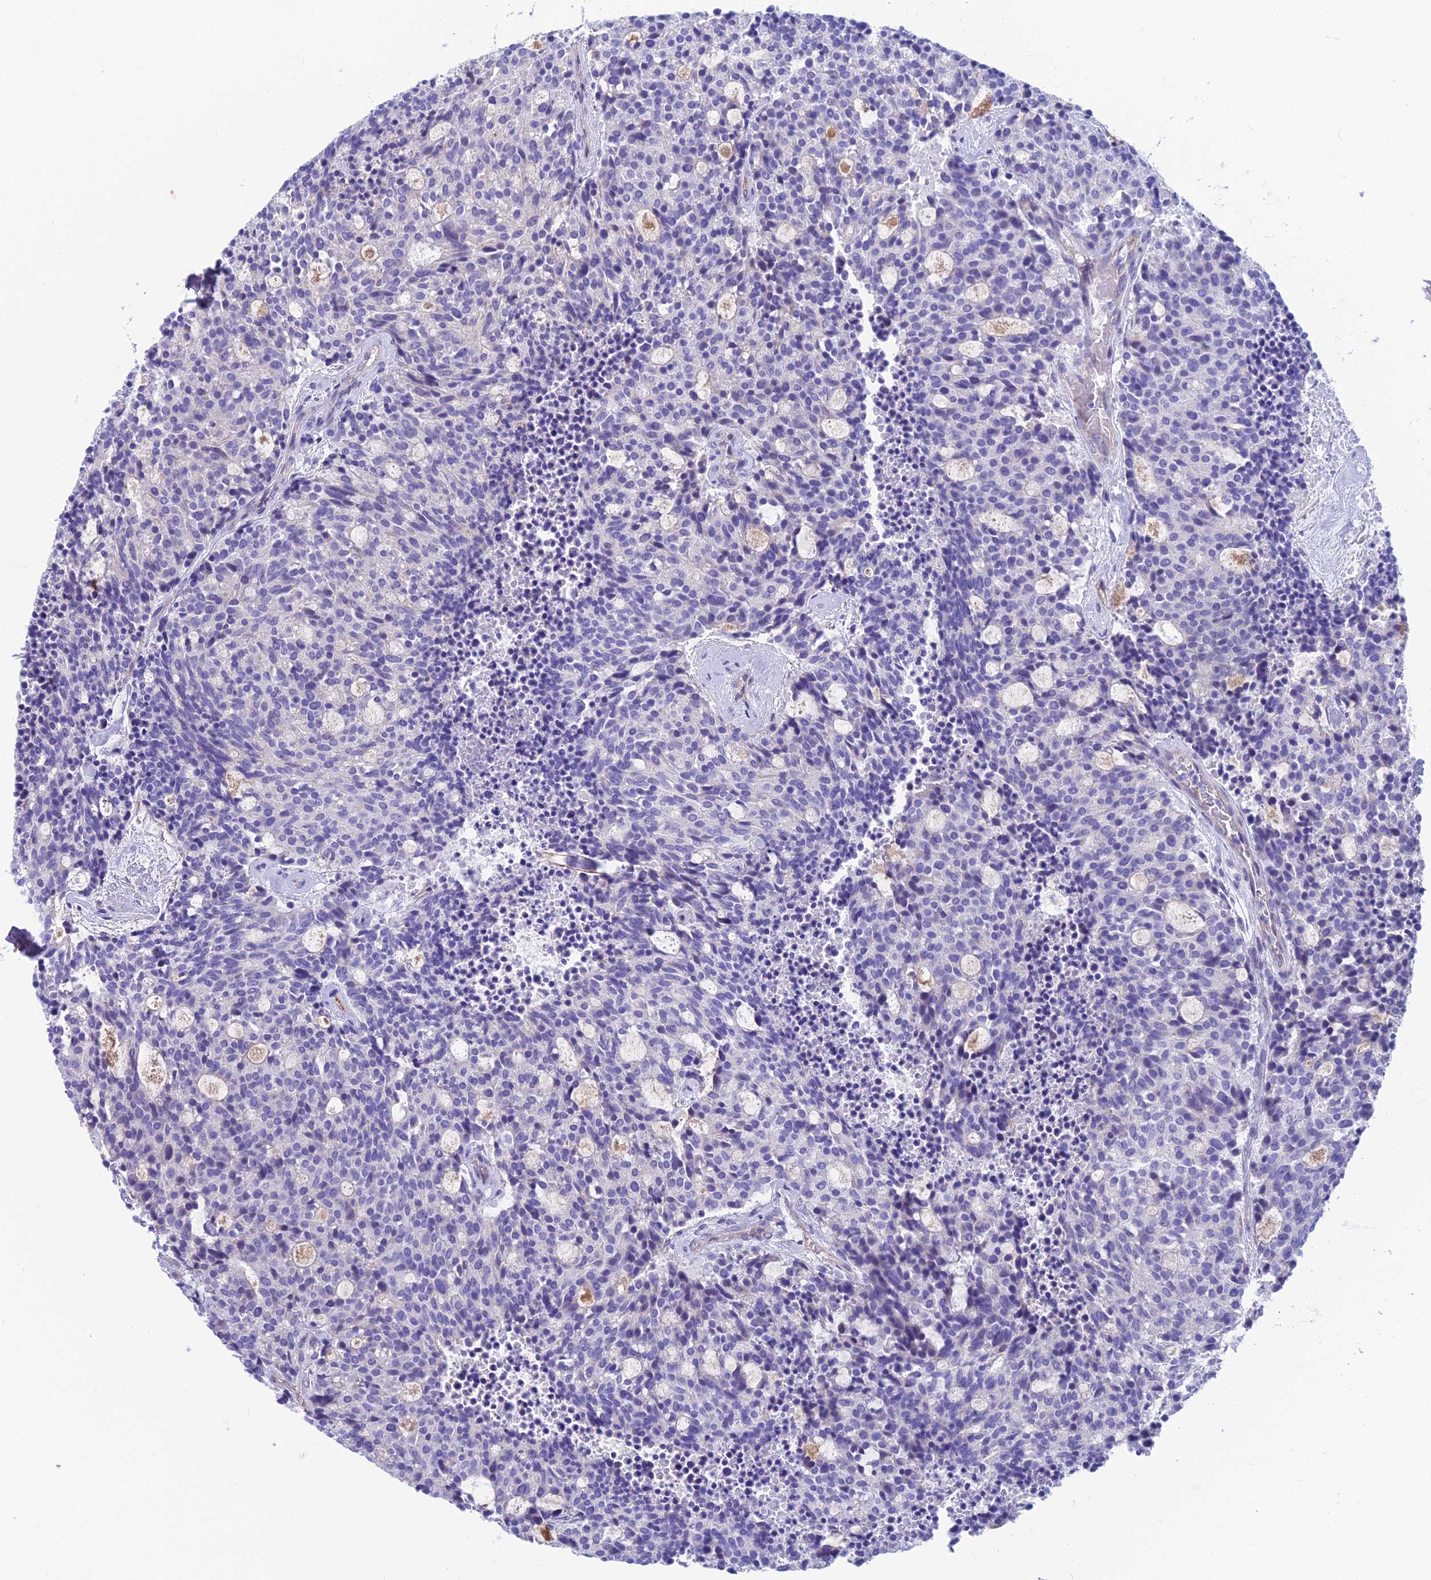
{"staining": {"intensity": "negative", "quantity": "none", "location": "none"}, "tissue": "carcinoid", "cell_type": "Tumor cells", "image_type": "cancer", "snomed": [{"axis": "morphology", "description": "Carcinoid, malignant, NOS"}, {"axis": "topography", "description": "Pancreas"}], "caption": "There is no significant expression in tumor cells of carcinoid. (DAB (3,3'-diaminobenzidine) immunohistochemistry (IHC), high magnification).", "gene": "RTN4RL1", "patient": {"sex": "female", "age": 54}}